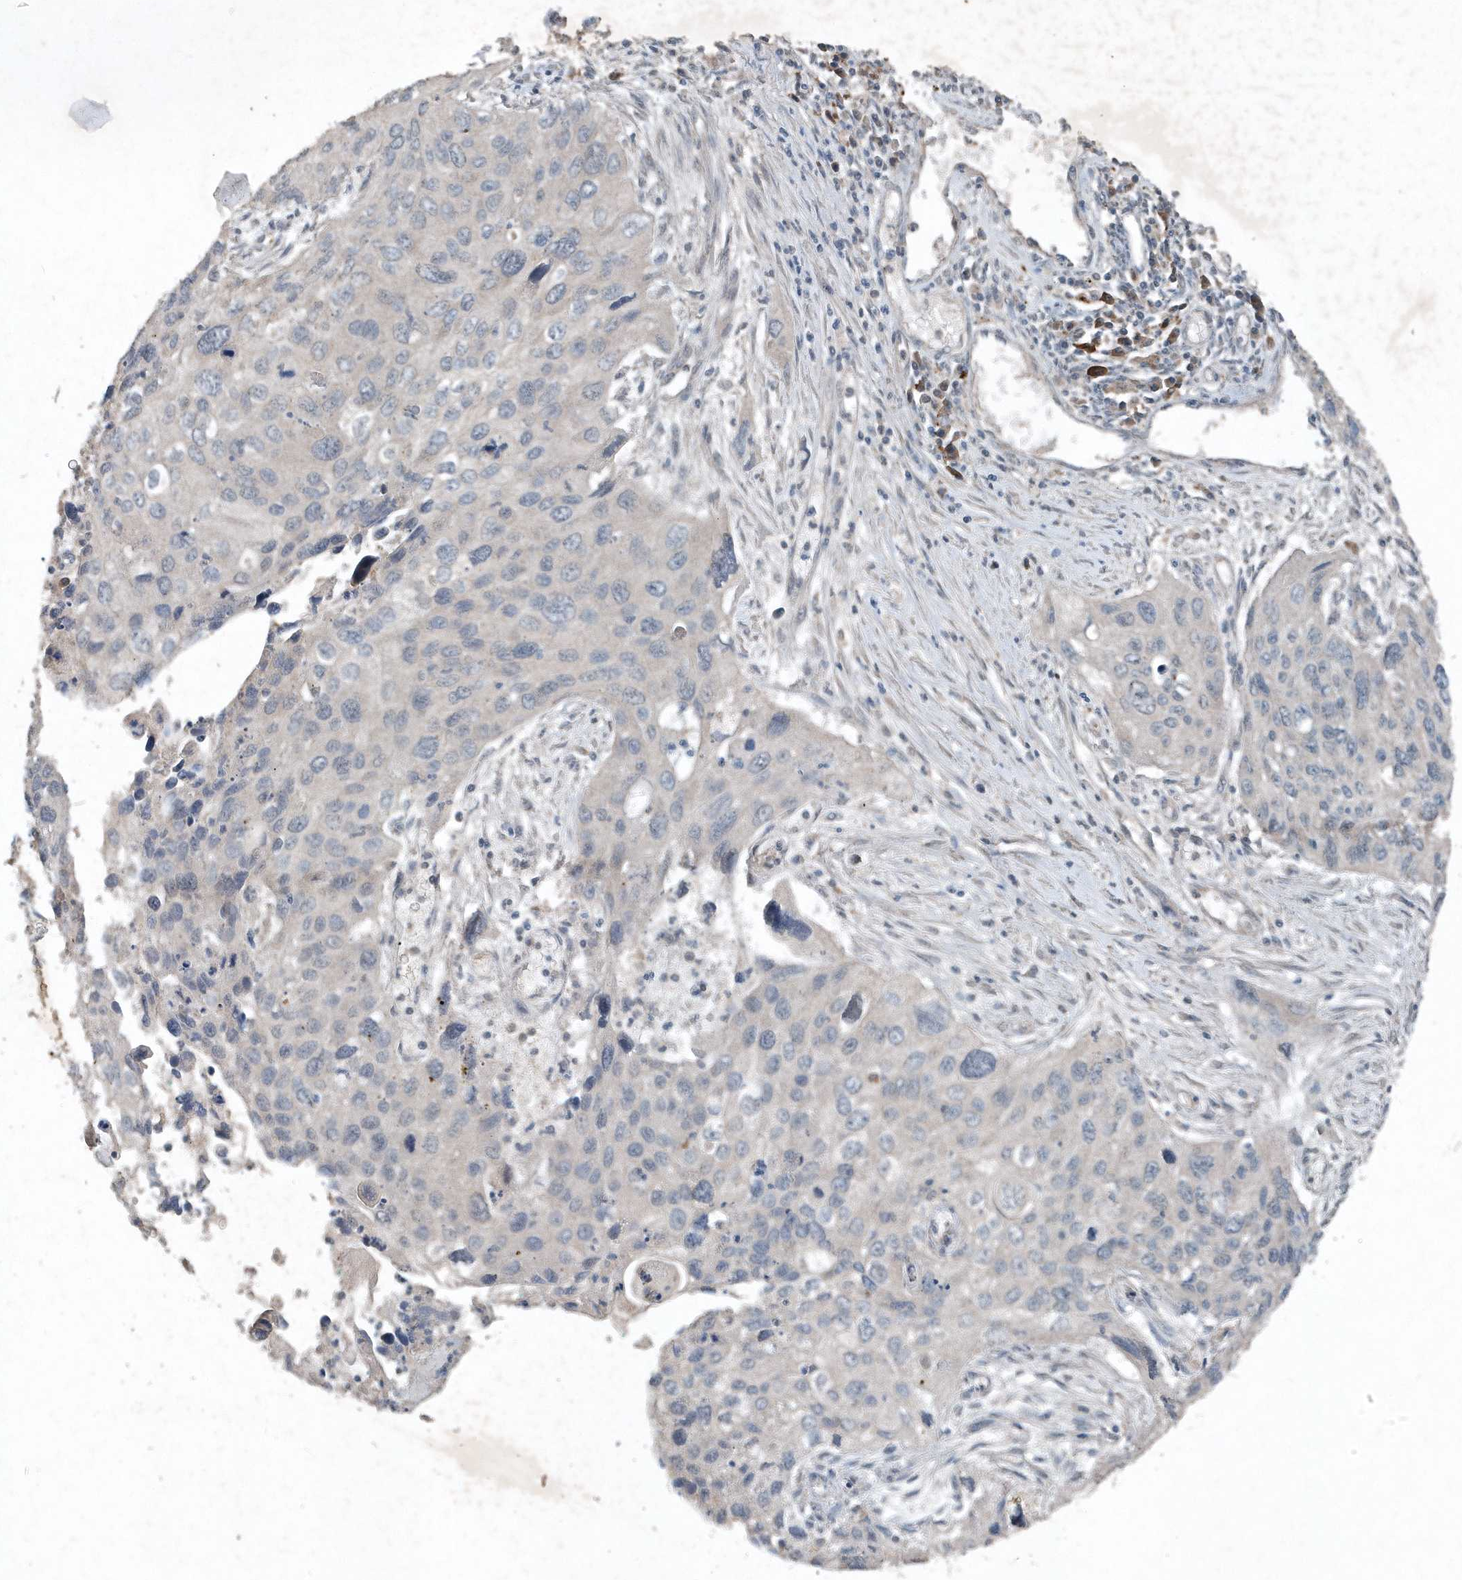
{"staining": {"intensity": "negative", "quantity": "none", "location": "none"}, "tissue": "cervical cancer", "cell_type": "Tumor cells", "image_type": "cancer", "snomed": [{"axis": "morphology", "description": "Squamous cell carcinoma, NOS"}, {"axis": "topography", "description": "Cervix"}], "caption": "There is no significant staining in tumor cells of squamous cell carcinoma (cervical).", "gene": "SCFD2", "patient": {"sex": "female", "age": 55}}